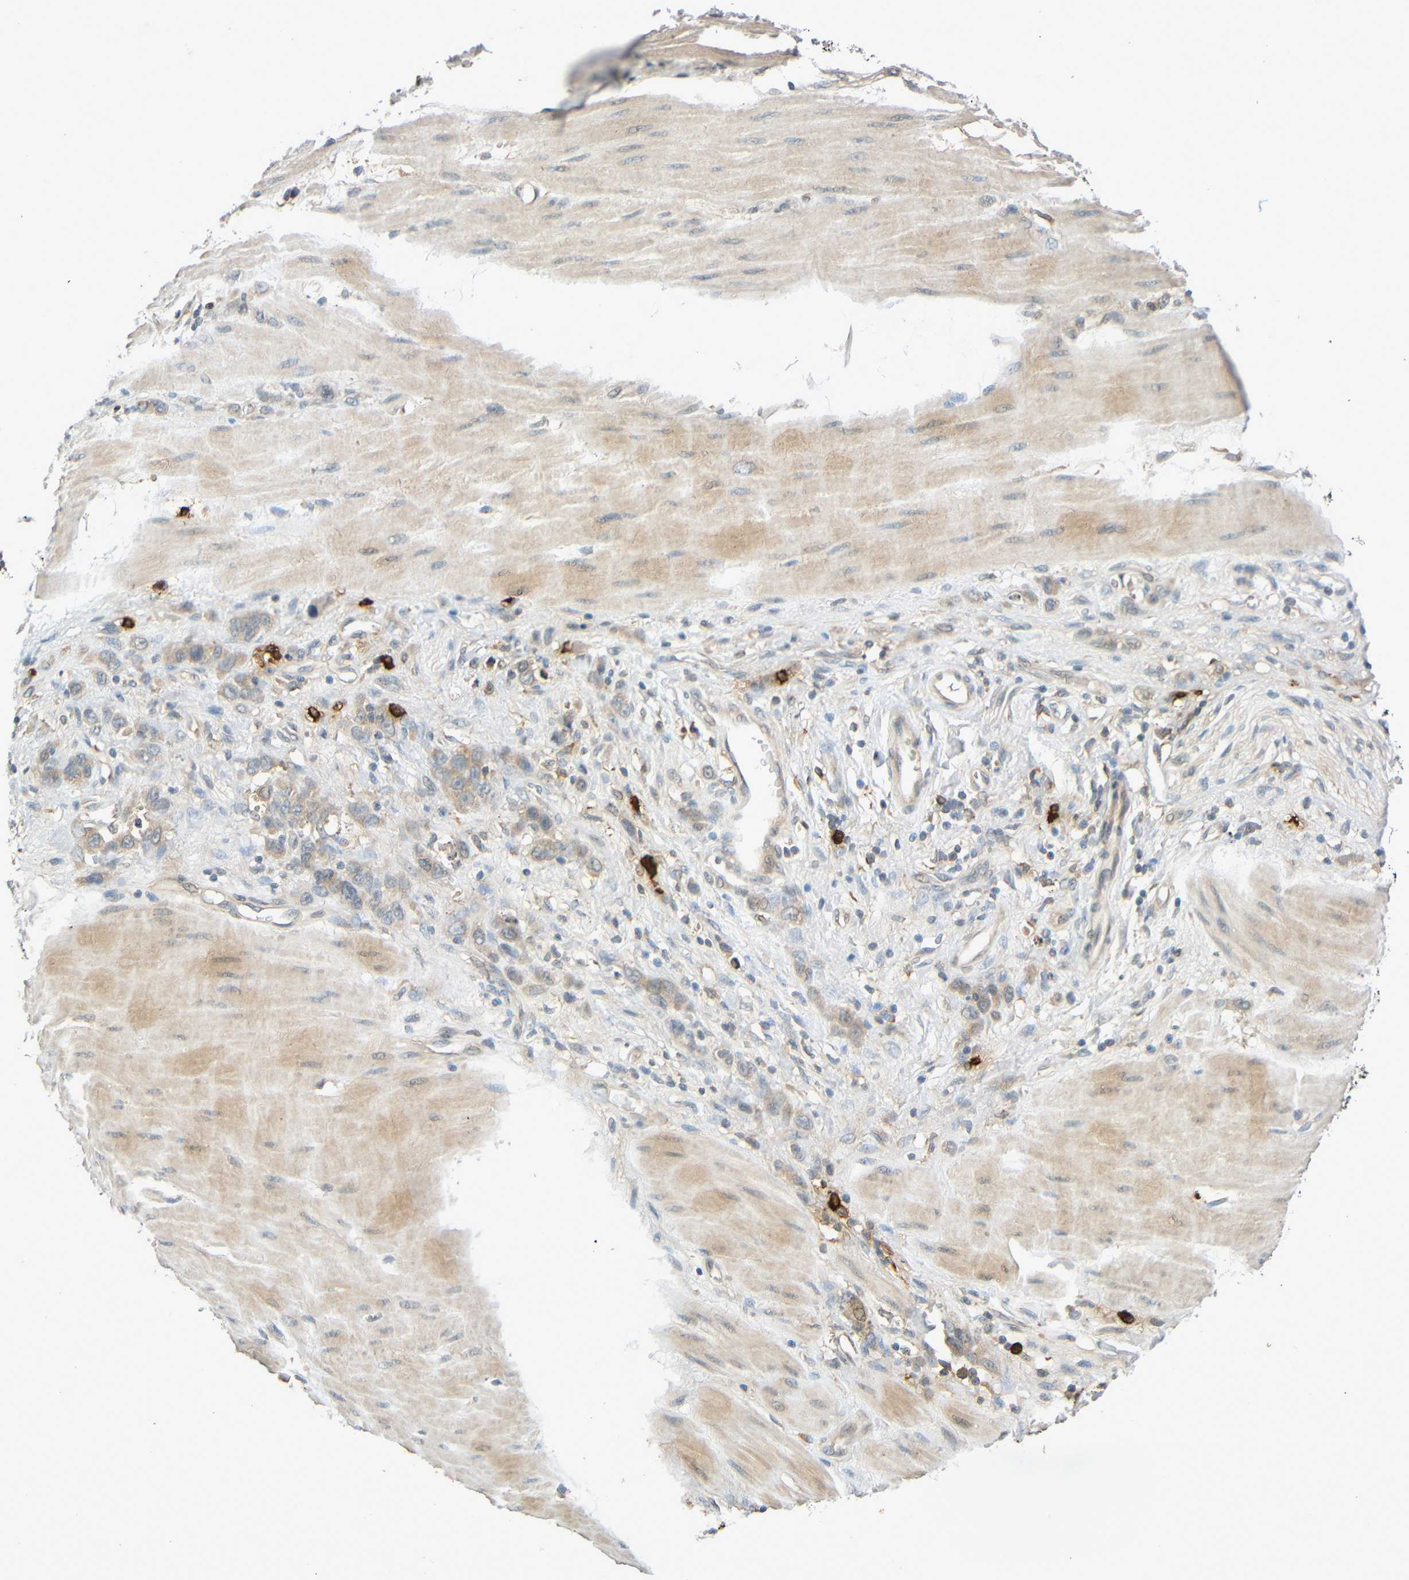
{"staining": {"intensity": "weak", "quantity": ">75%", "location": "cytoplasmic/membranous"}, "tissue": "stomach cancer", "cell_type": "Tumor cells", "image_type": "cancer", "snomed": [{"axis": "morphology", "description": "Adenocarcinoma, NOS"}, {"axis": "topography", "description": "Stomach"}], "caption": "Immunohistochemical staining of adenocarcinoma (stomach) reveals low levels of weak cytoplasmic/membranous protein expression in about >75% of tumor cells.", "gene": "C3AR1", "patient": {"sex": "male", "age": 82}}